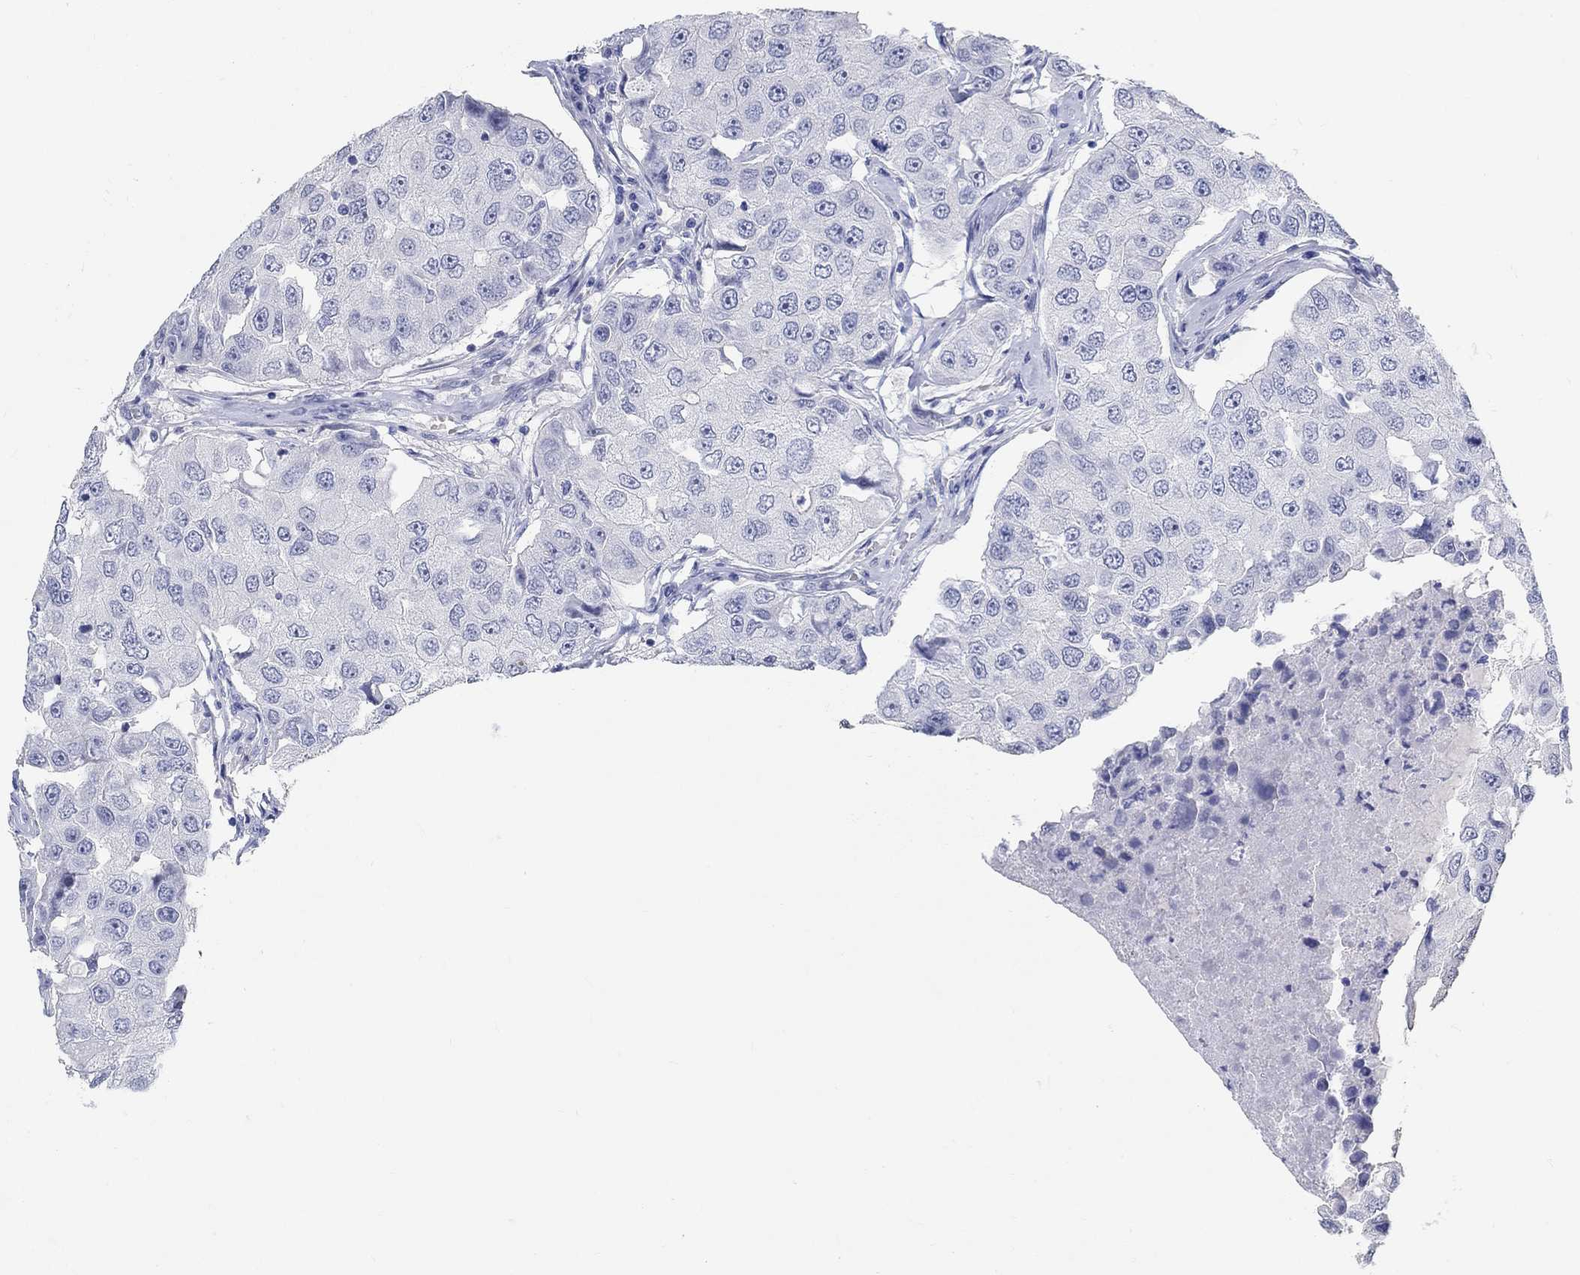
{"staining": {"intensity": "negative", "quantity": "none", "location": "none"}, "tissue": "breast cancer", "cell_type": "Tumor cells", "image_type": "cancer", "snomed": [{"axis": "morphology", "description": "Duct carcinoma"}, {"axis": "topography", "description": "Breast"}], "caption": "The micrograph demonstrates no significant expression in tumor cells of breast cancer (intraductal carcinoma).", "gene": "GRIA3", "patient": {"sex": "female", "age": 27}}